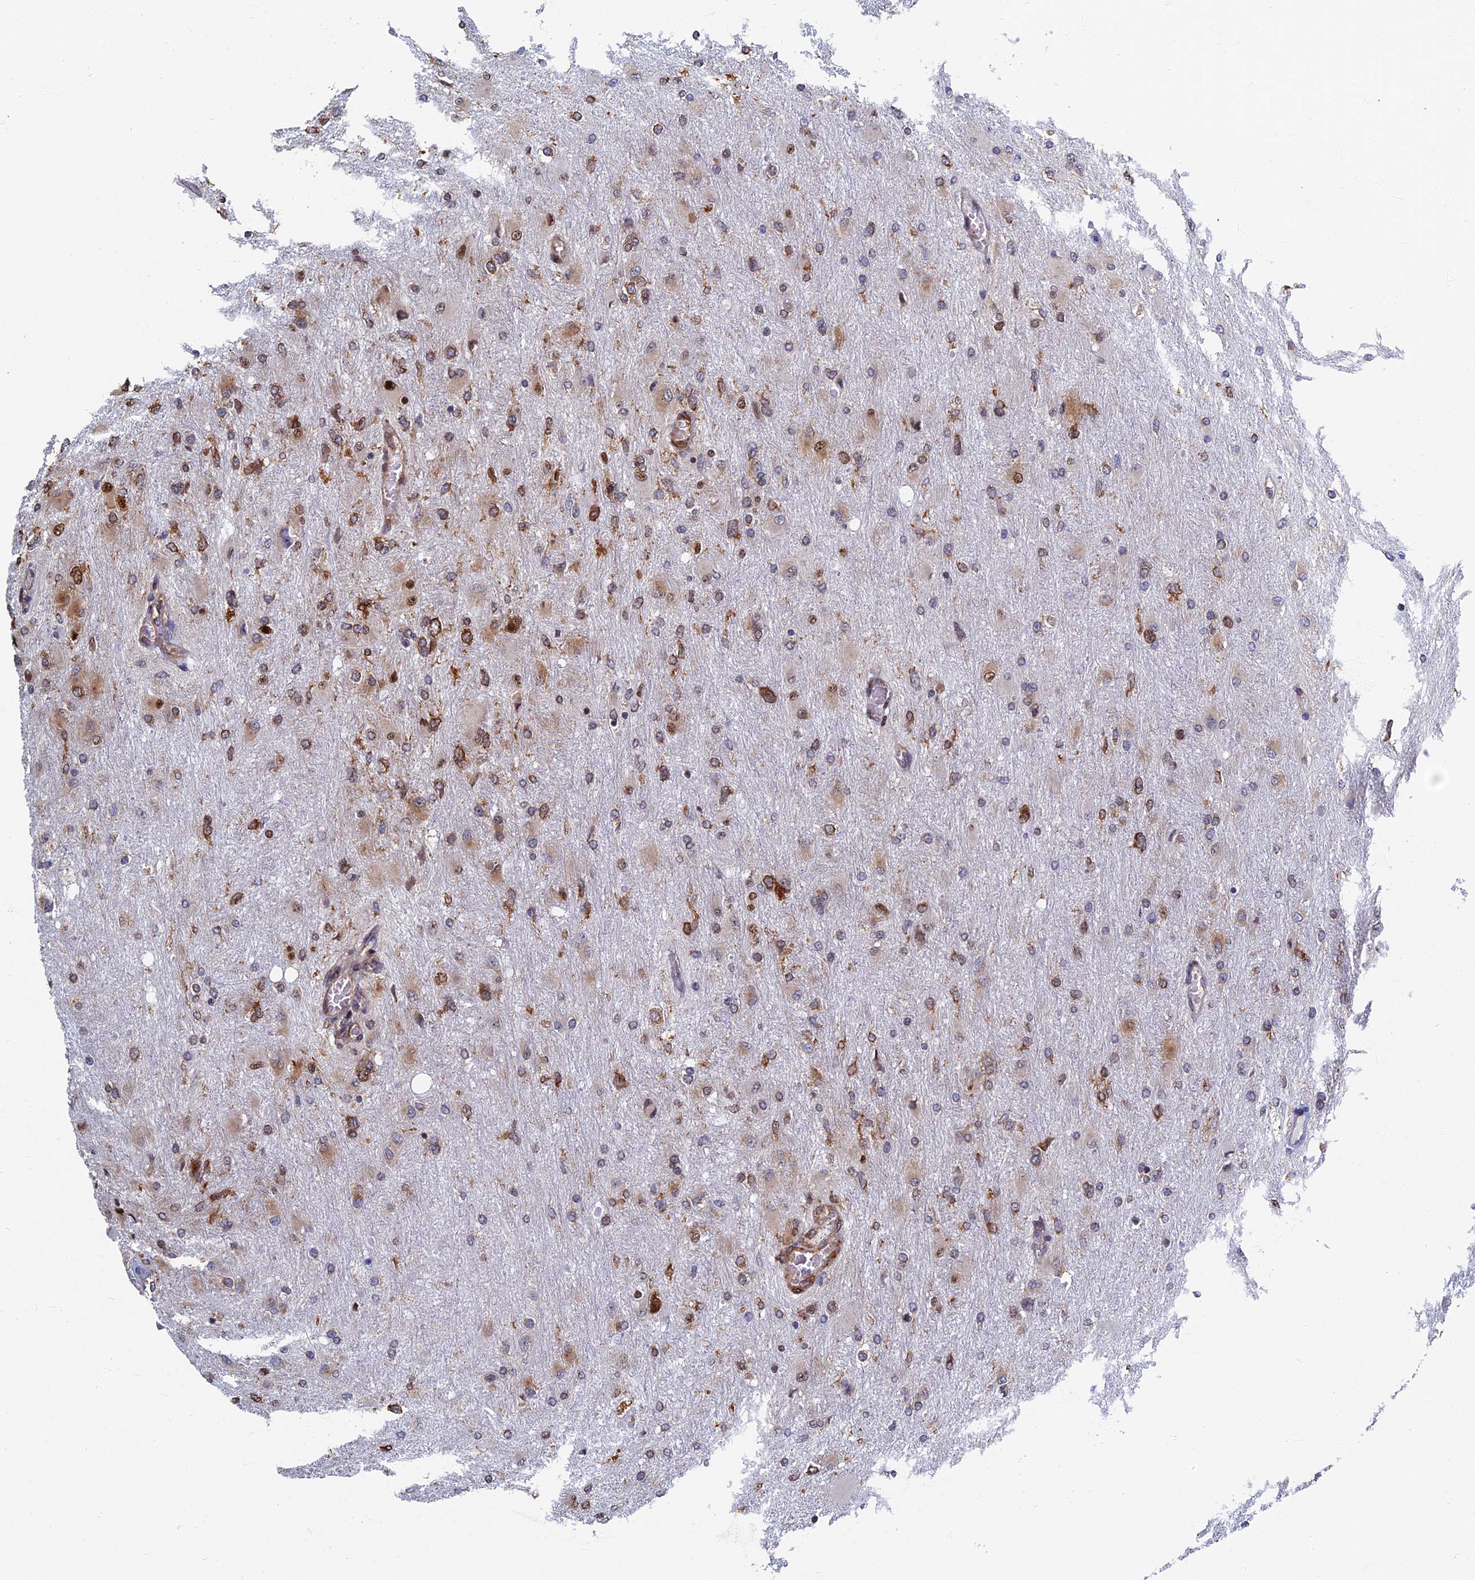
{"staining": {"intensity": "moderate", "quantity": "25%-75%", "location": "cytoplasmic/membranous,nuclear"}, "tissue": "glioma", "cell_type": "Tumor cells", "image_type": "cancer", "snomed": [{"axis": "morphology", "description": "Glioma, malignant, High grade"}, {"axis": "topography", "description": "Cerebral cortex"}], "caption": "Protein staining by IHC reveals moderate cytoplasmic/membranous and nuclear positivity in approximately 25%-75% of tumor cells in glioma. The protein of interest is stained brown, and the nuclei are stained in blue (DAB IHC with brightfield microscopy, high magnification).", "gene": "YBX1", "patient": {"sex": "female", "age": 36}}